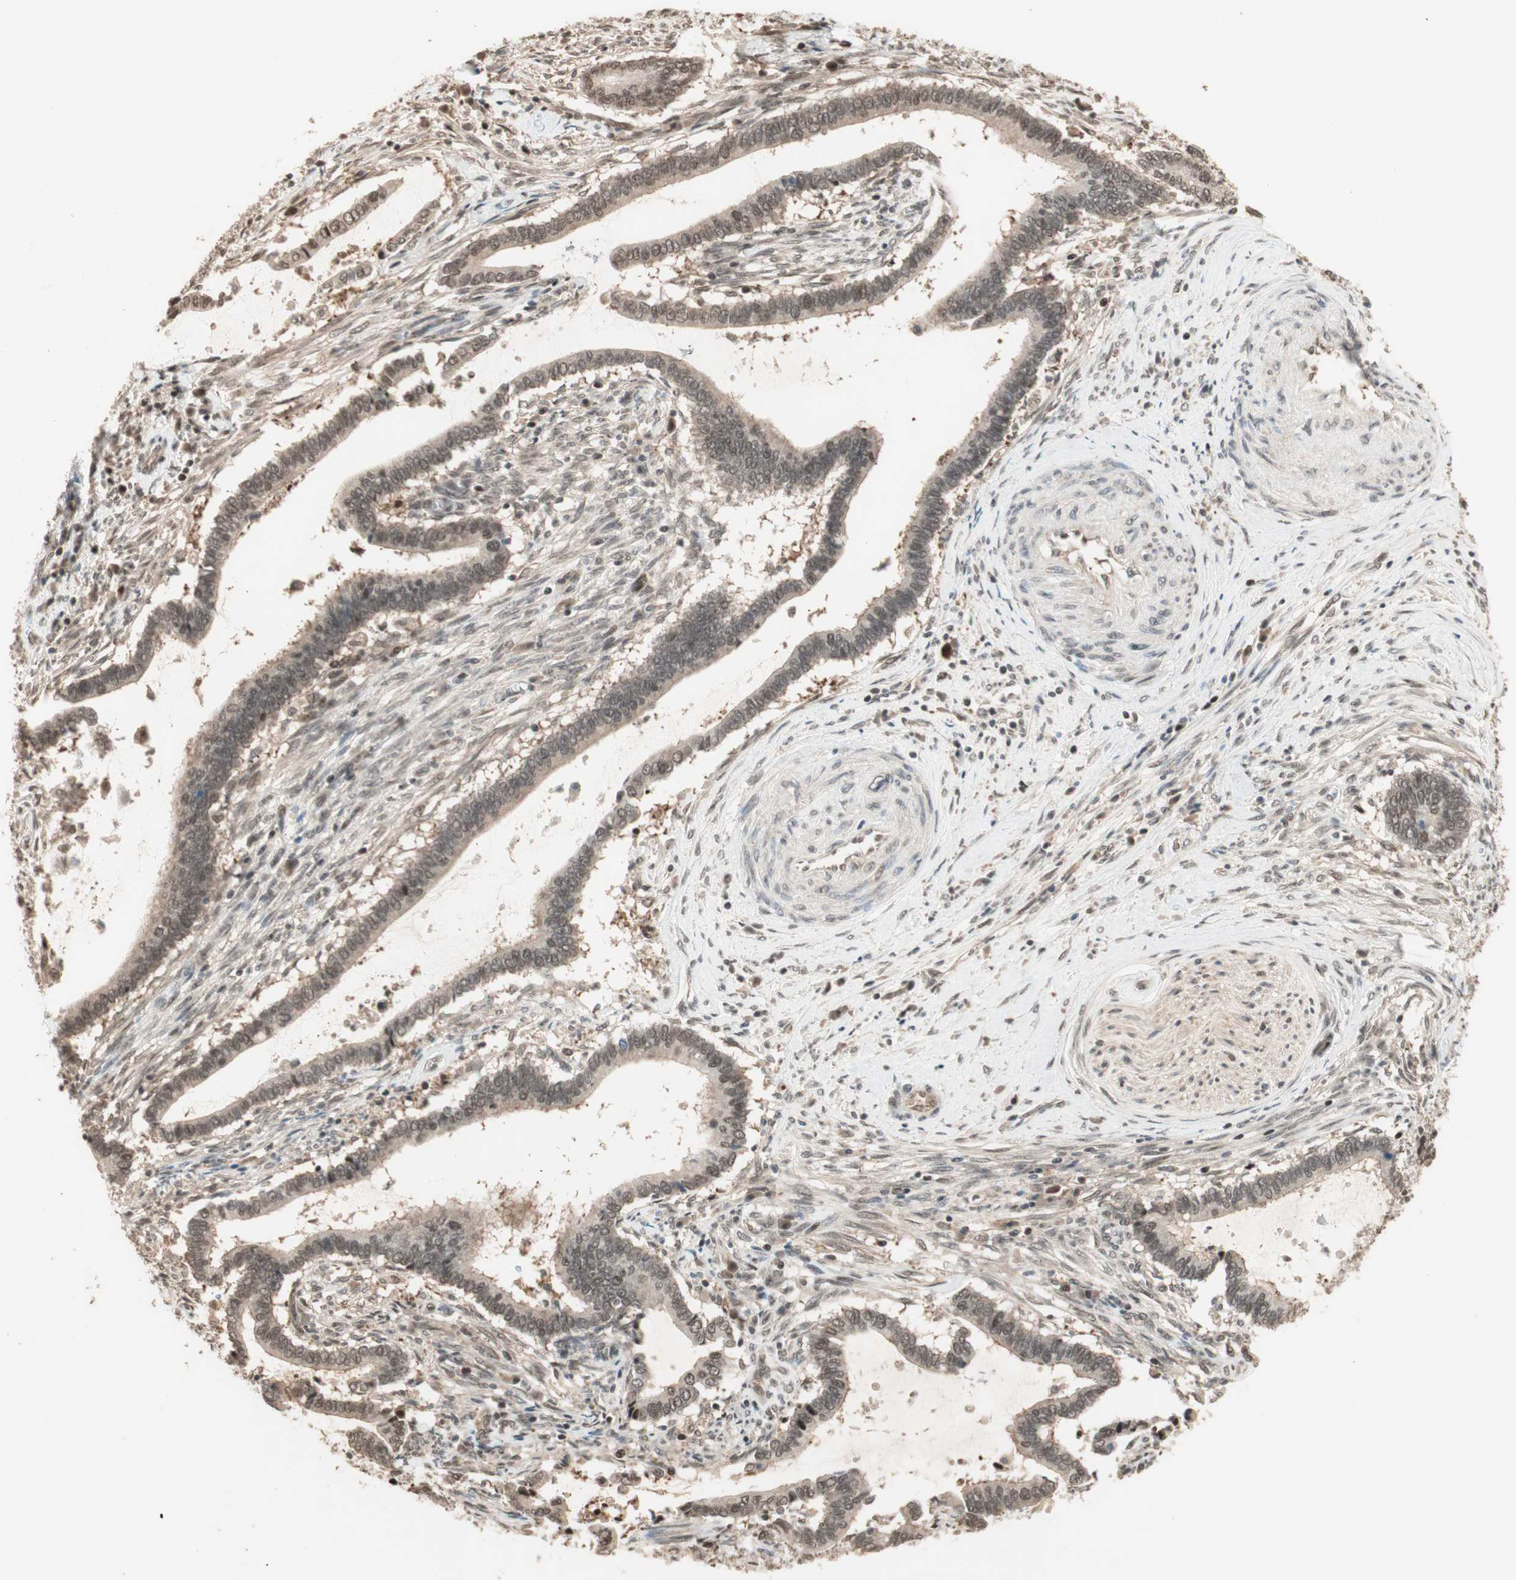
{"staining": {"intensity": "moderate", "quantity": ">75%", "location": "nuclear"}, "tissue": "cervical cancer", "cell_type": "Tumor cells", "image_type": "cancer", "snomed": [{"axis": "morphology", "description": "Adenocarcinoma, NOS"}, {"axis": "topography", "description": "Cervix"}], "caption": "The immunohistochemical stain shows moderate nuclear expression in tumor cells of adenocarcinoma (cervical) tissue. Nuclei are stained in blue.", "gene": "ZNF701", "patient": {"sex": "female", "age": 44}}